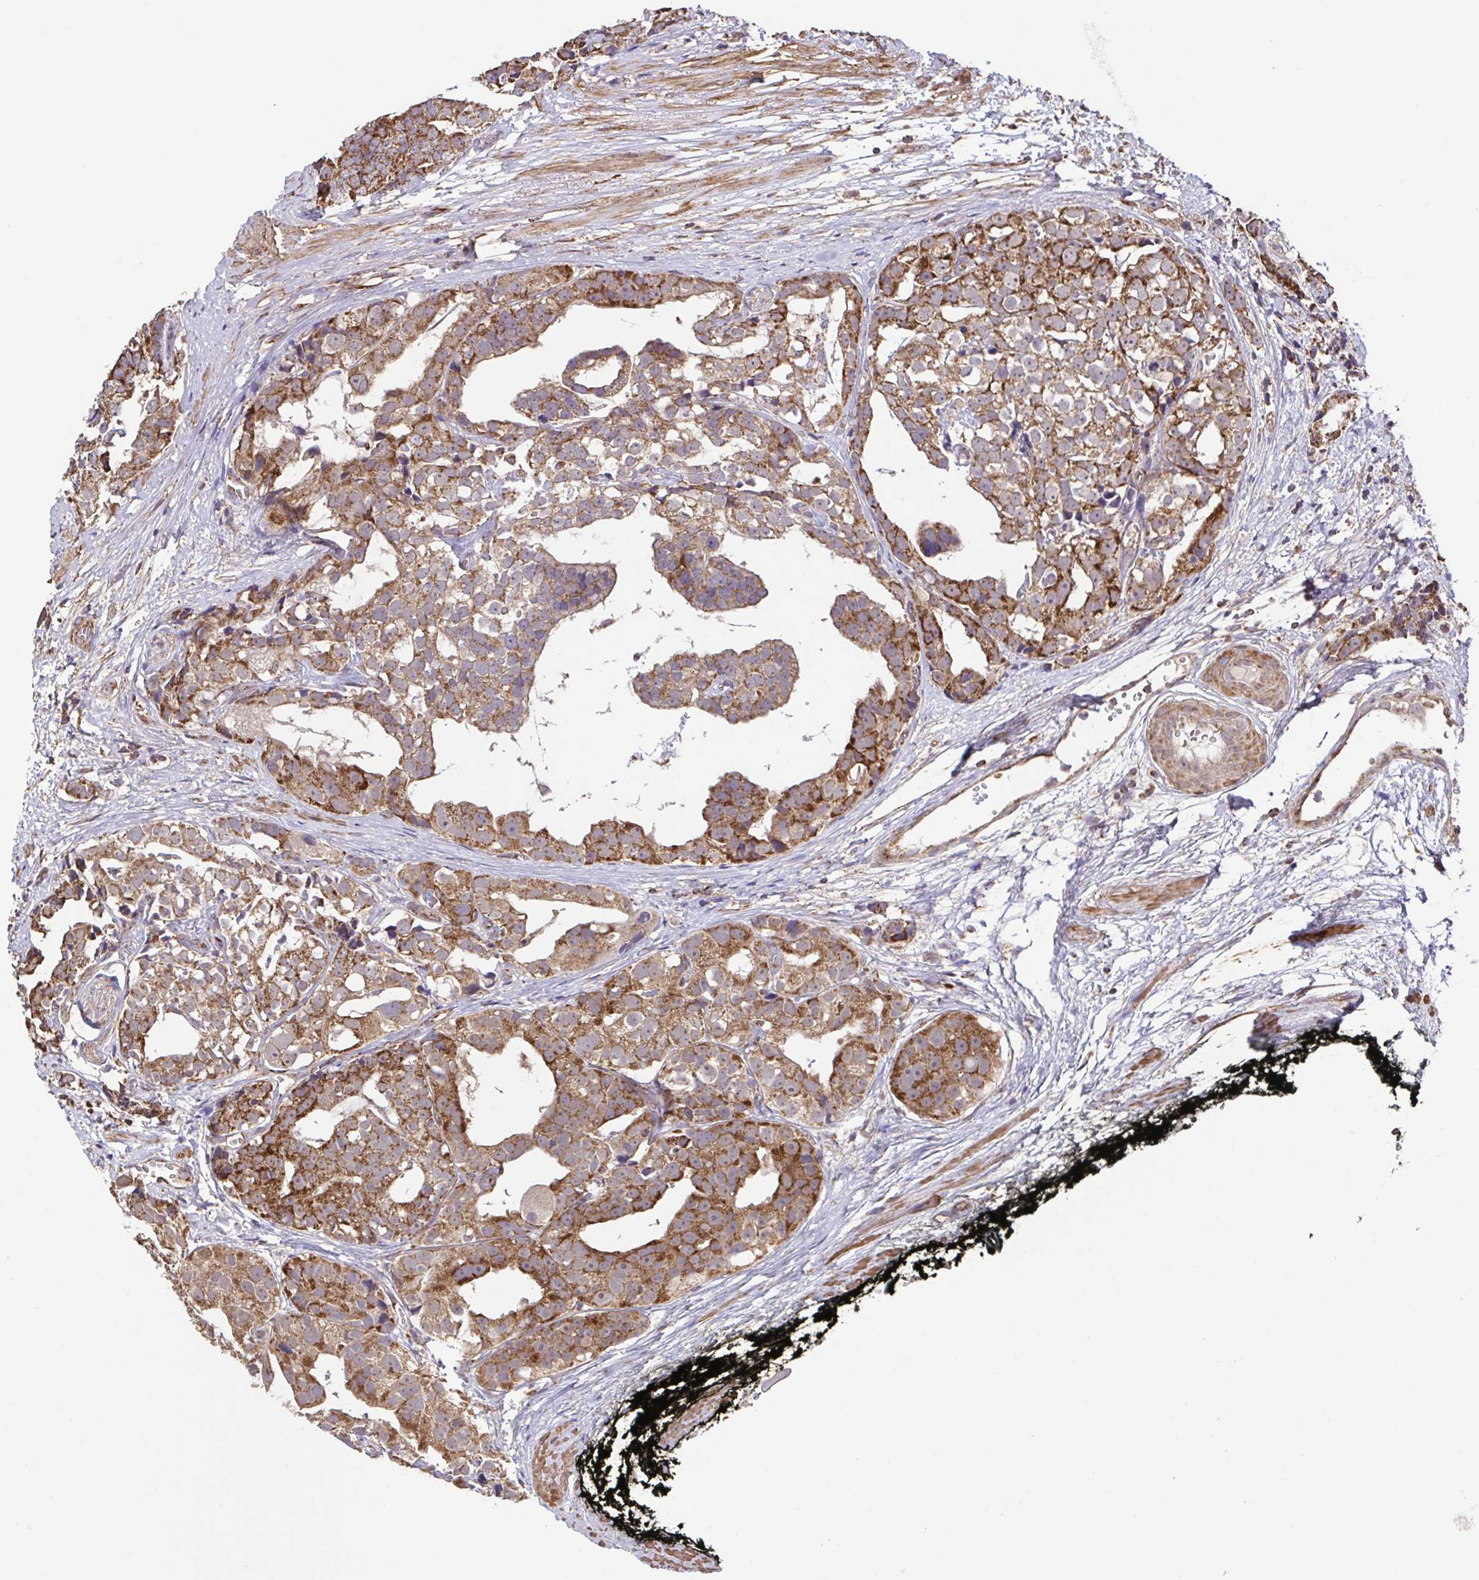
{"staining": {"intensity": "moderate", "quantity": ">75%", "location": "cytoplasmic/membranous"}, "tissue": "prostate cancer", "cell_type": "Tumor cells", "image_type": "cancer", "snomed": [{"axis": "morphology", "description": "Adenocarcinoma, High grade"}, {"axis": "topography", "description": "Prostate"}], "caption": "Protein staining of prostate high-grade adenocarcinoma tissue demonstrates moderate cytoplasmic/membranous positivity in approximately >75% of tumor cells. Immunohistochemistry stains the protein of interest in brown and the nuclei are stained blue.", "gene": "DIP2B", "patient": {"sex": "male", "age": 71}}